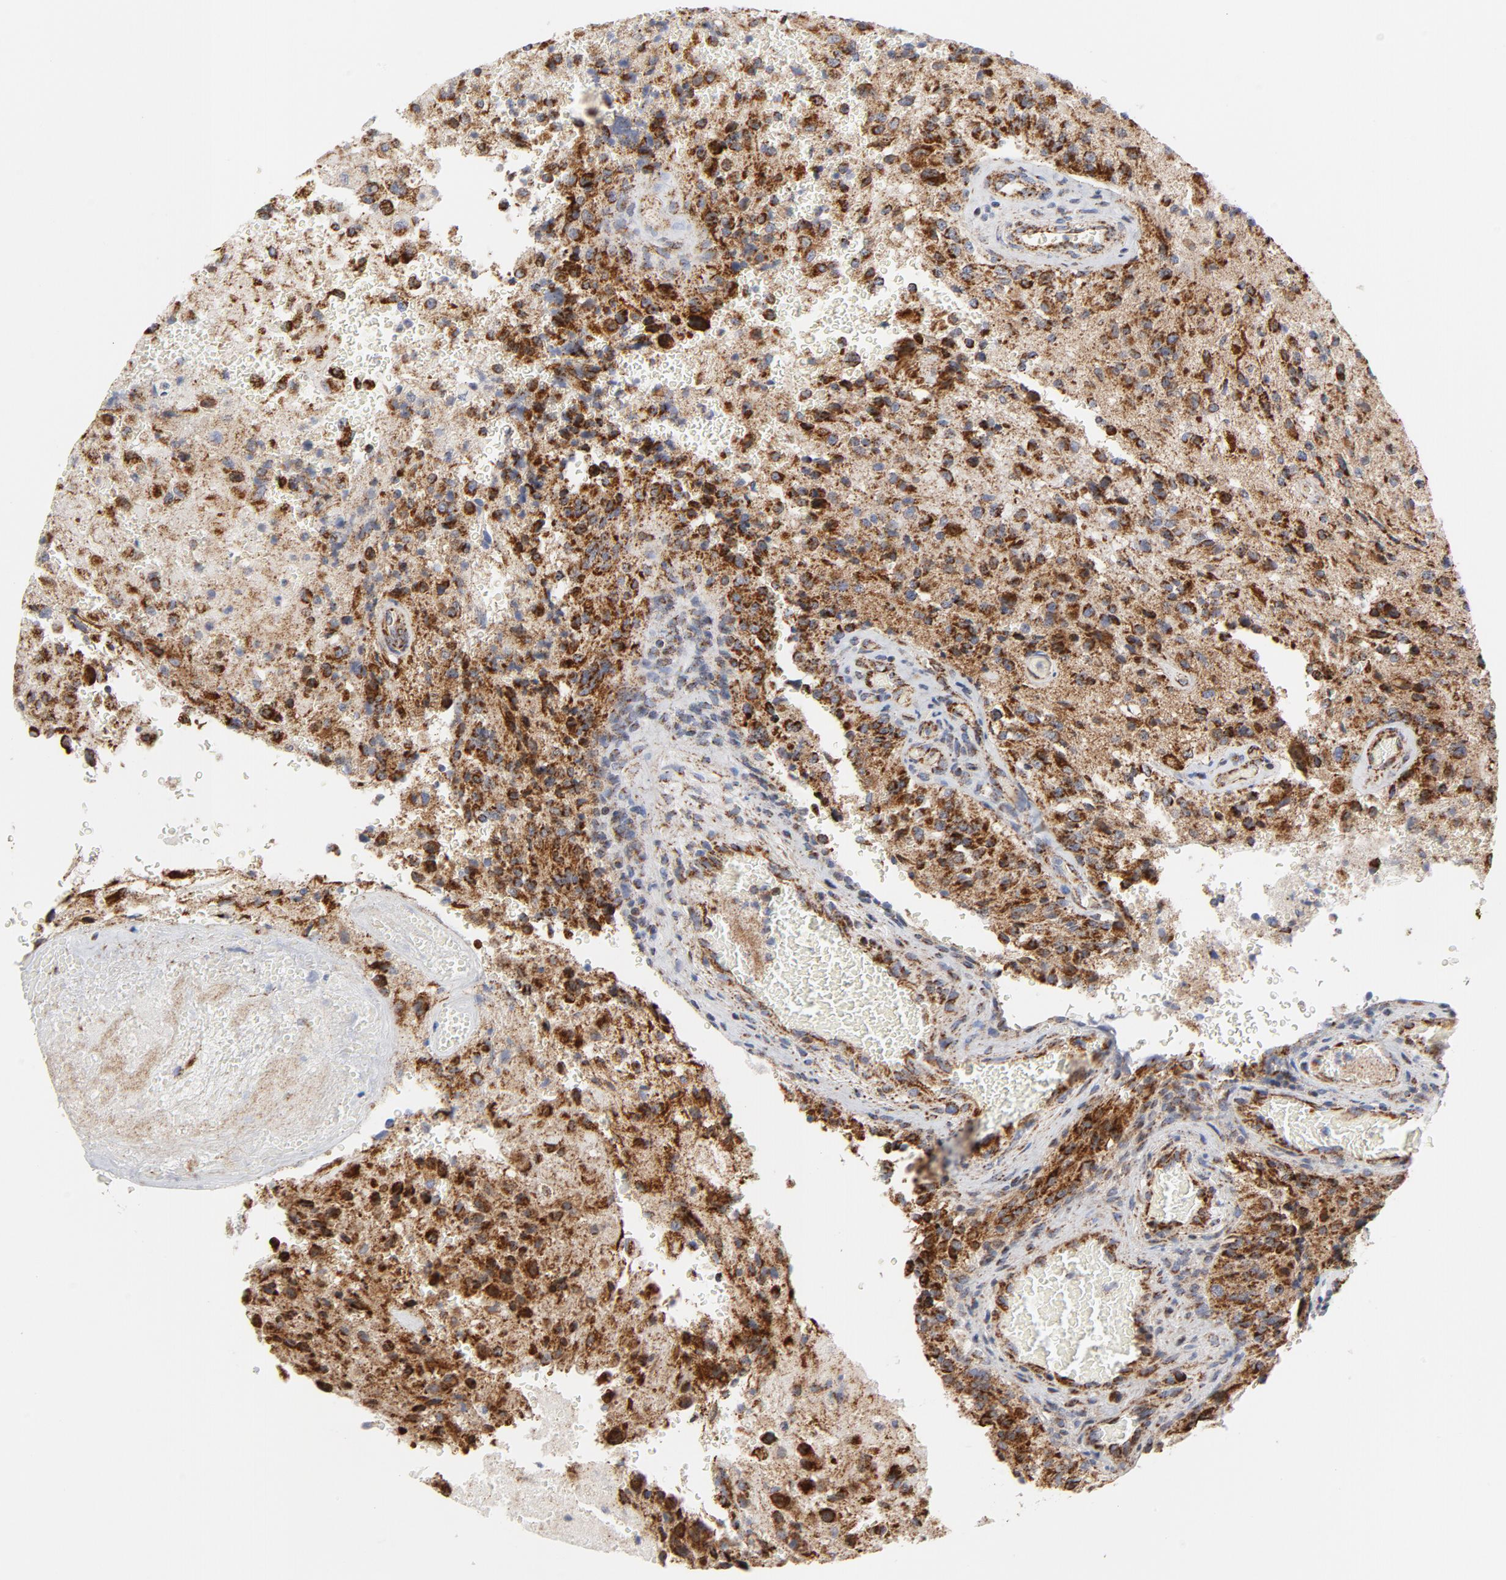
{"staining": {"intensity": "strong", "quantity": ">75%", "location": "cytoplasmic/membranous"}, "tissue": "glioma", "cell_type": "Tumor cells", "image_type": "cancer", "snomed": [{"axis": "morphology", "description": "Normal tissue, NOS"}, {"axis": "morphology", "description": "Glioma, malignant, High grade"}, {"axis": "topography", "description": "Cerebral cortex"}], "caption": "A high-resolution micrograph shows immunohistochemistry staining of glioma, which exhibits strong cytoplasmic/membranous expression in about >75% of tumor cells.", "gene": "CYCS", "patient": {"sex": "male", "age": 56}}